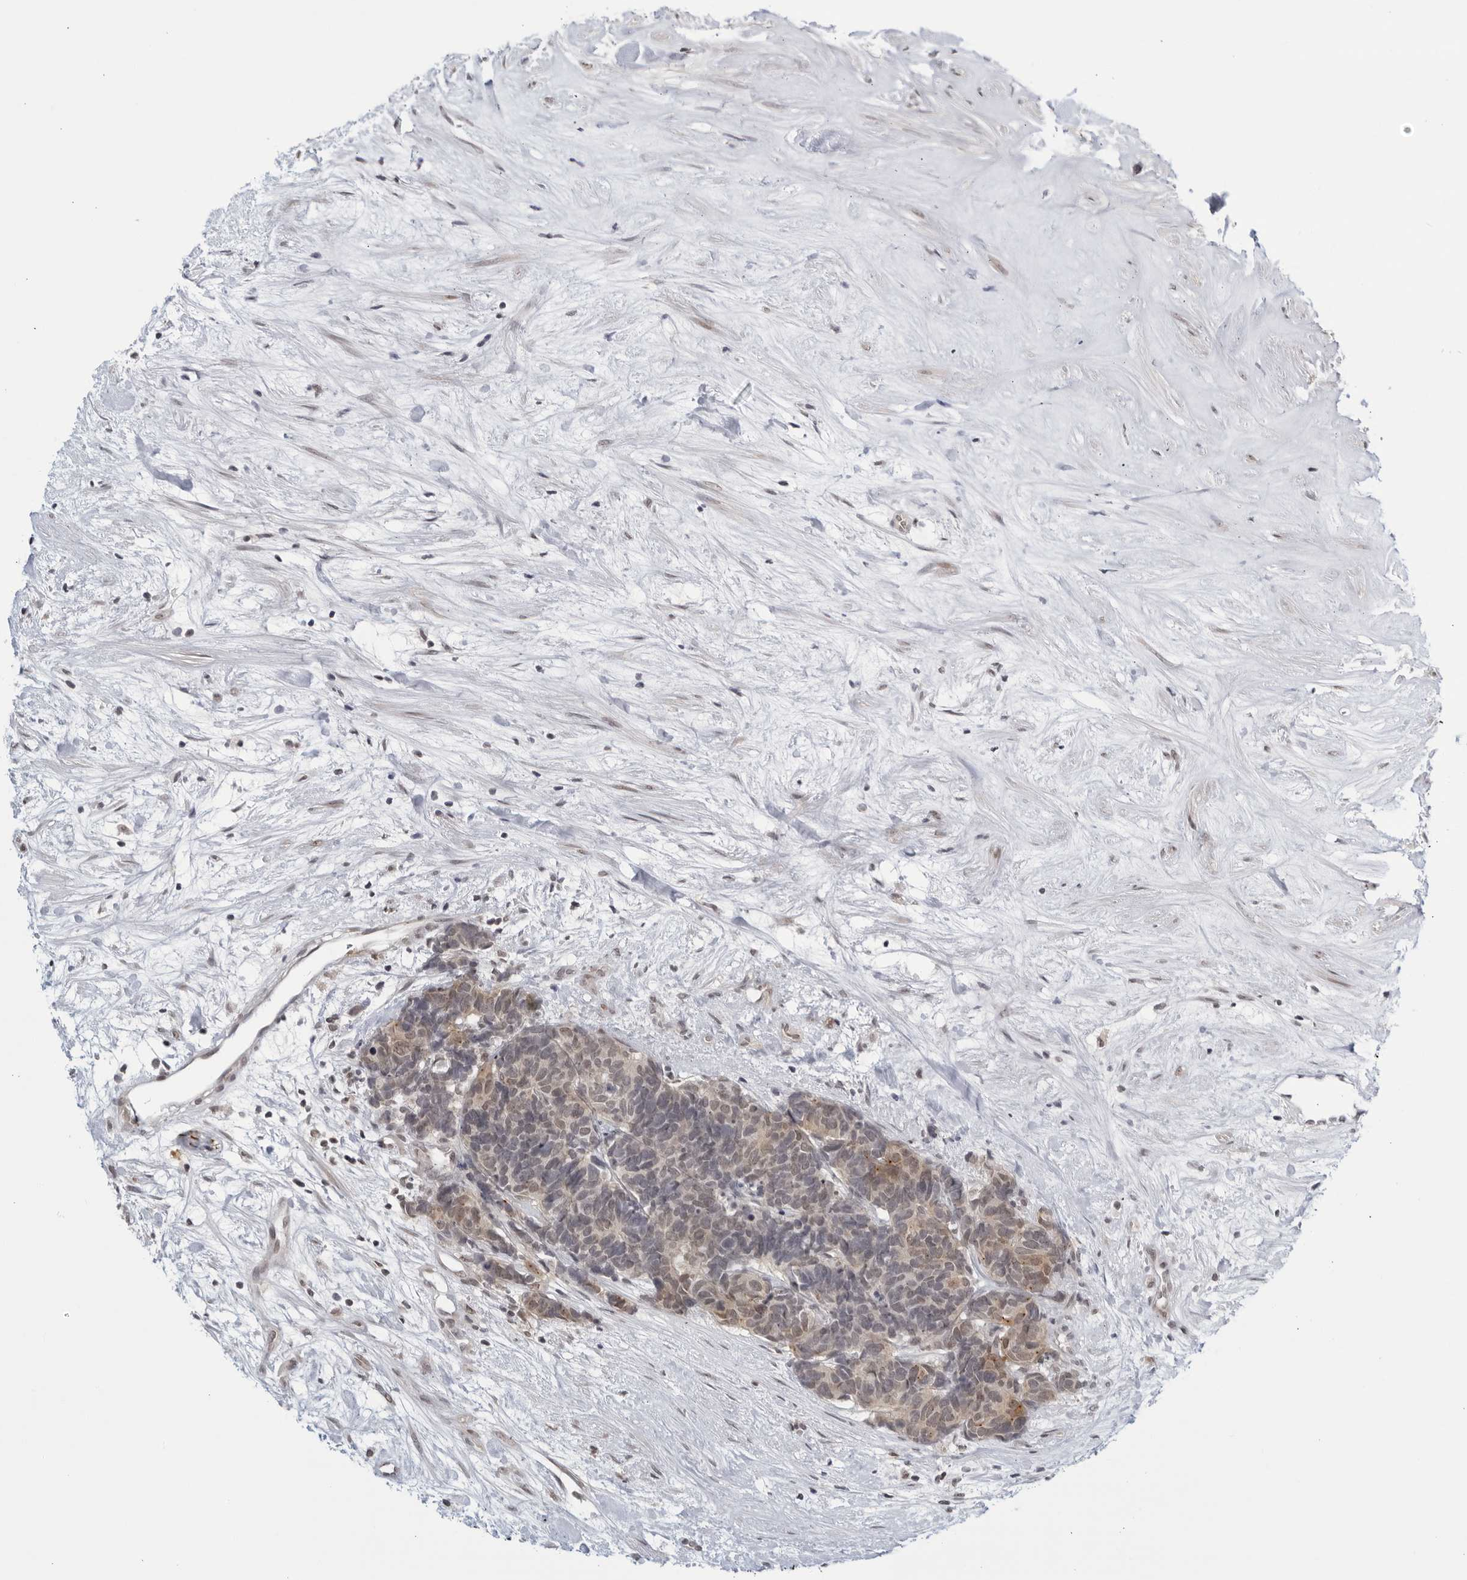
{"staining": {"intensity": "weak", "quantity": "25%-75%", "location": "nuclear"}, "tissue": "carcinoid", "cell_type": "Tumor cells", "image_type": "cancer", "snomed": [{"axis": "morphology", "description": "Carcinoma, NOS"}, {"axis": "morphology", "description": "Carcinoid, malignant, NOS"}, {"axis": "topography", "description": "Urinary bladder"}], "caption": "Brown immunohistochemical staining in human carcinoma displays weak nuclear staining in approximately 25%-75% of tumor cells.", "gene": "CC2D1B", "patient": {"sex": "male", "age": 57}}